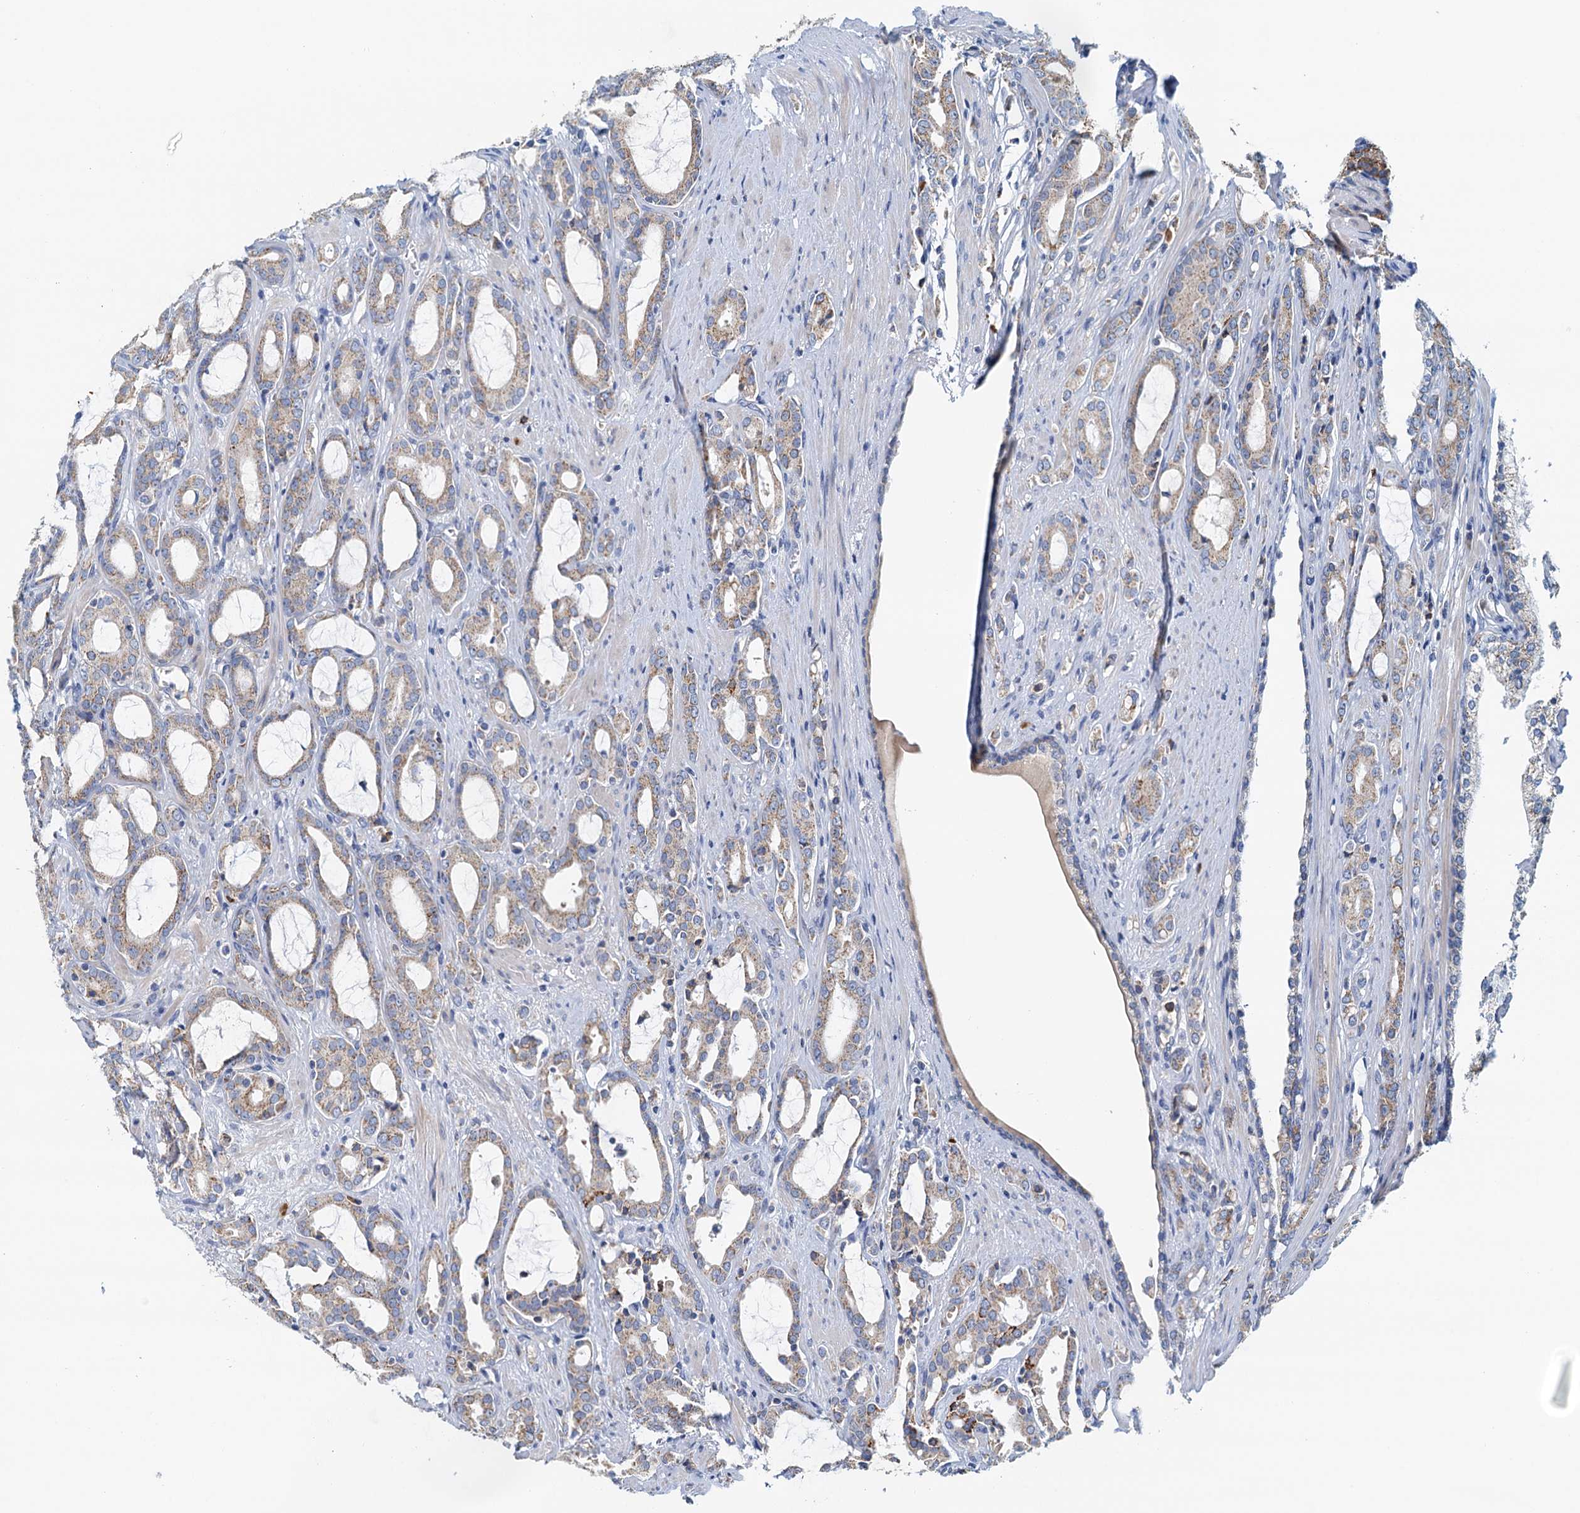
{"staining": {"intensity": "weak", "quantity": ">75%", "location": "cytoplasmic/membranous"}, "tissue": "prostate cancer", "cell_type": "Tumor cells", "image_type": "cancer", "snomed": [{"axis": "morphology", "description": "Adenocarcinoma, High grade"}, {"axis": "topography", "description": "Prostate"}], "caption": "Immunohistochemistry (IHC) image of prostate high-grade adenocarcinoma stained for a protein (brown), which reveals low levels of weak cytoplasmic/membranous expression in approximately >75% of tumor cells.", "gene": "POC1A", "patient": {"sex": "male", "age": 72}}